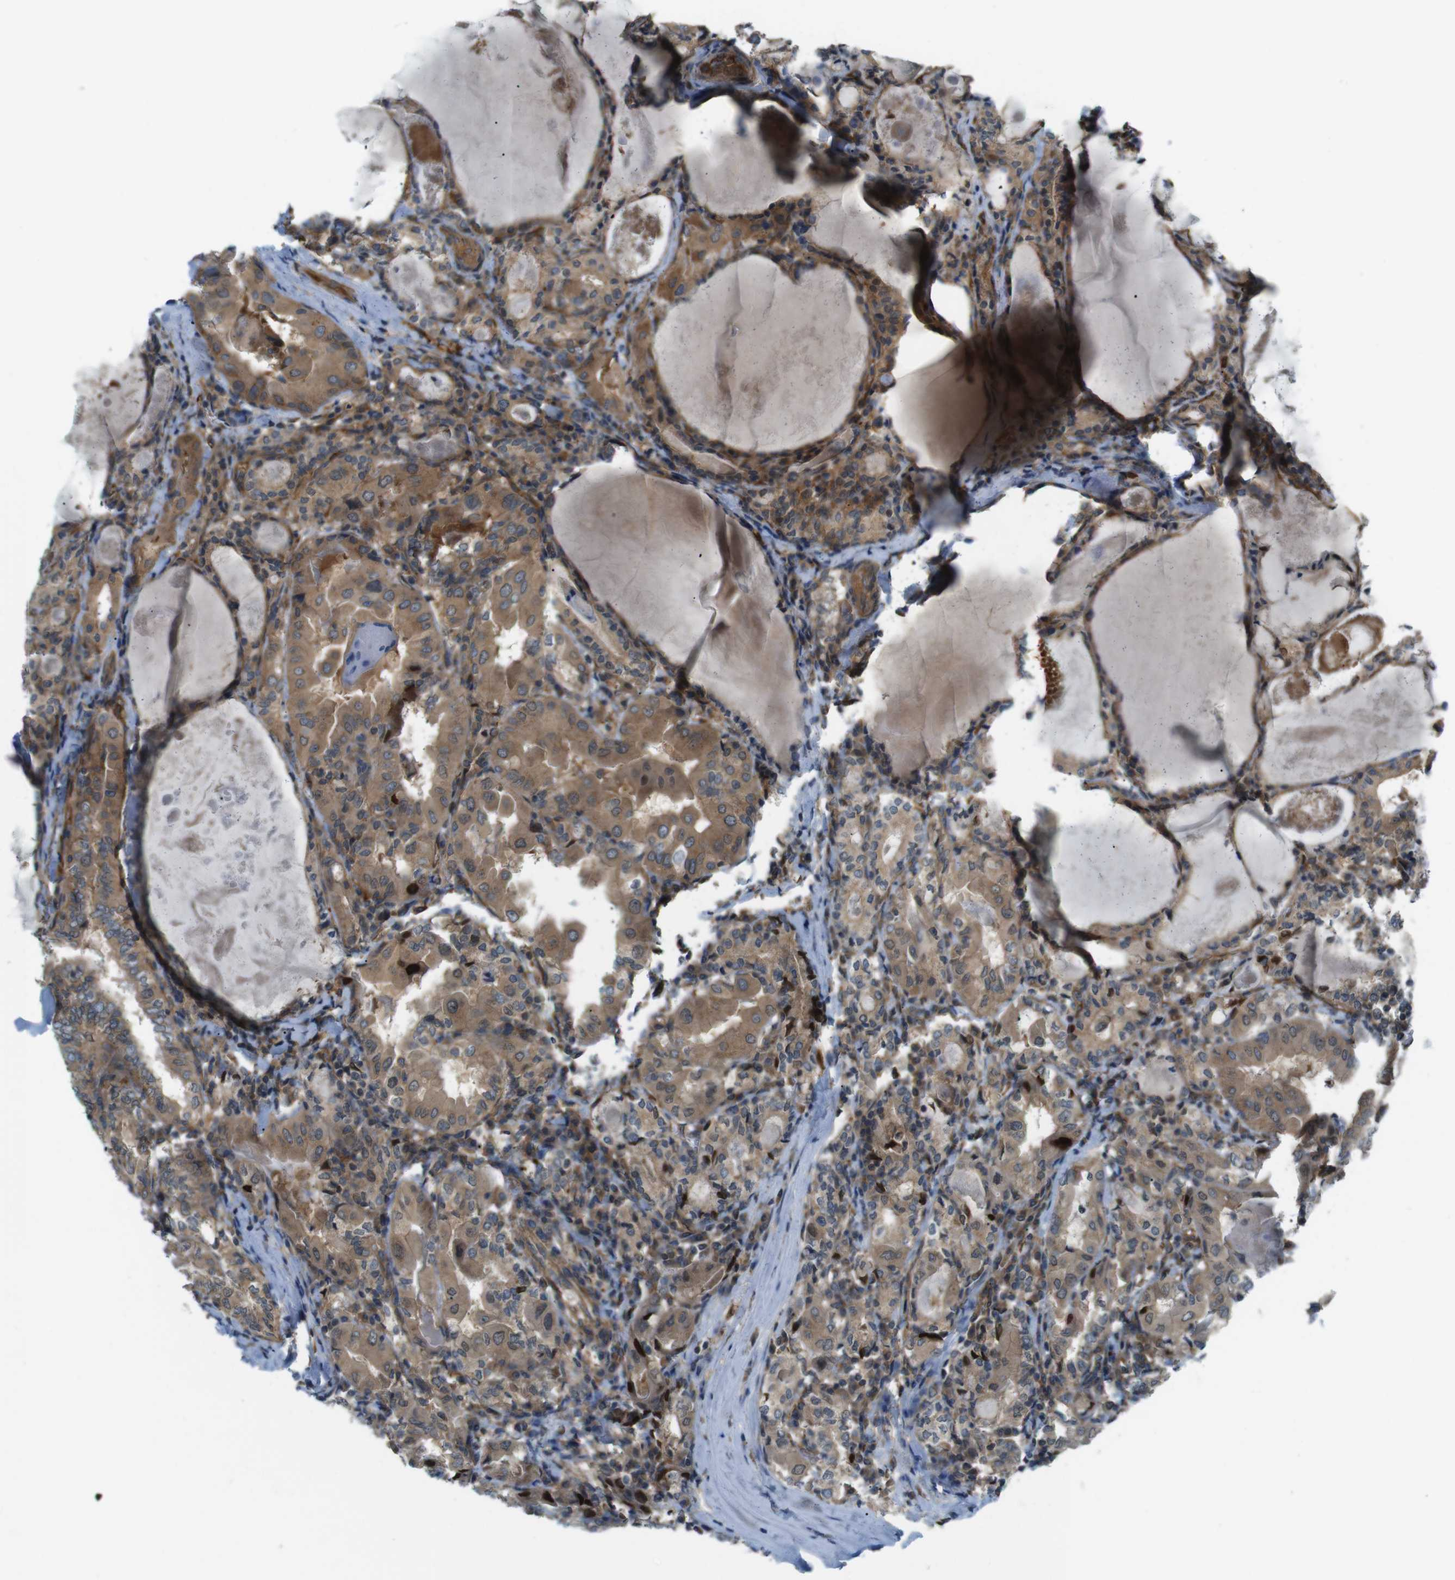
{"staining": {"intensity": "moderate", "quantity": ">75%", "location": "cytoplasmic/membranous"}, "tissue": "thyroid cancer", "cell_type": "Tumor cells", "image_type": "cancer", "snomed": [{"axis": "morphology", "description": "Papillary adenocarcinoma, NOS"}, {"axis": "topography", "description": "Thyroid gland"}], "caption": "Immunohistochemical staining of thyroid cancer (papillary adenocarcinoma) reveals medium levels of moderate cytoplasmic/membranous protein expression in approximately >75% of tumor cells.", "gene": "TSC1", "patient": {"sex": "female", "age": 42}}